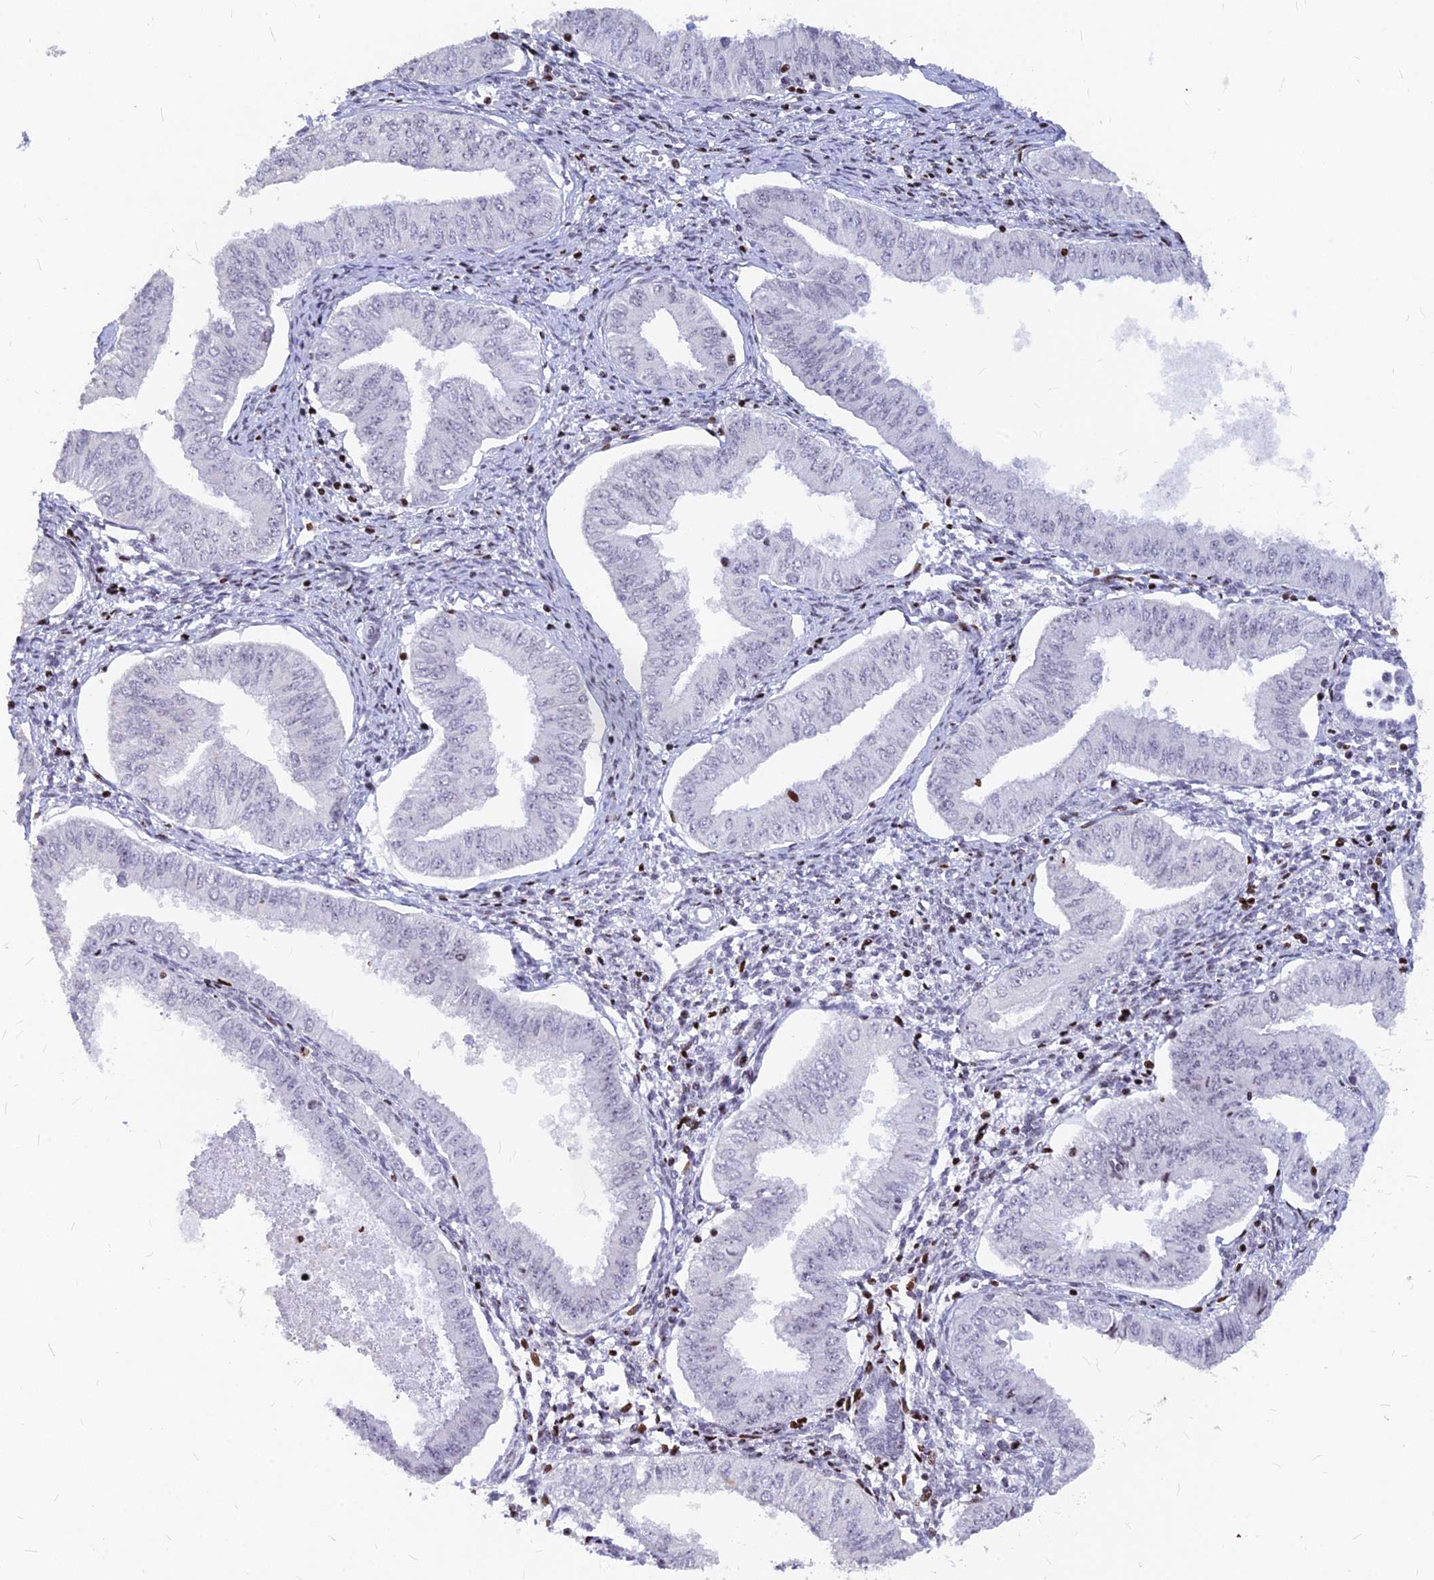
{"staining": {"intensity": "negative", "quantity": "none", "location": "none"}, "tissue": "endometrial cancer", "cell_type": "Tumor cells", "image_type": "cancer", "snomed": [{"axis": "morphology", "description": "Normal tissue, NOS"}, {"axis": "morphology", "description": "Adenocarcinoma, NOS"}, {"axis": "topography", "description": "Endometrium"}], "caption": "This is an immunohistochemistry (IHC) micrograph of endometrial cancer. There is no staining in tumor cells.", "gene": "PRPS1", "patient": {"sex": "female", "age": 53}}